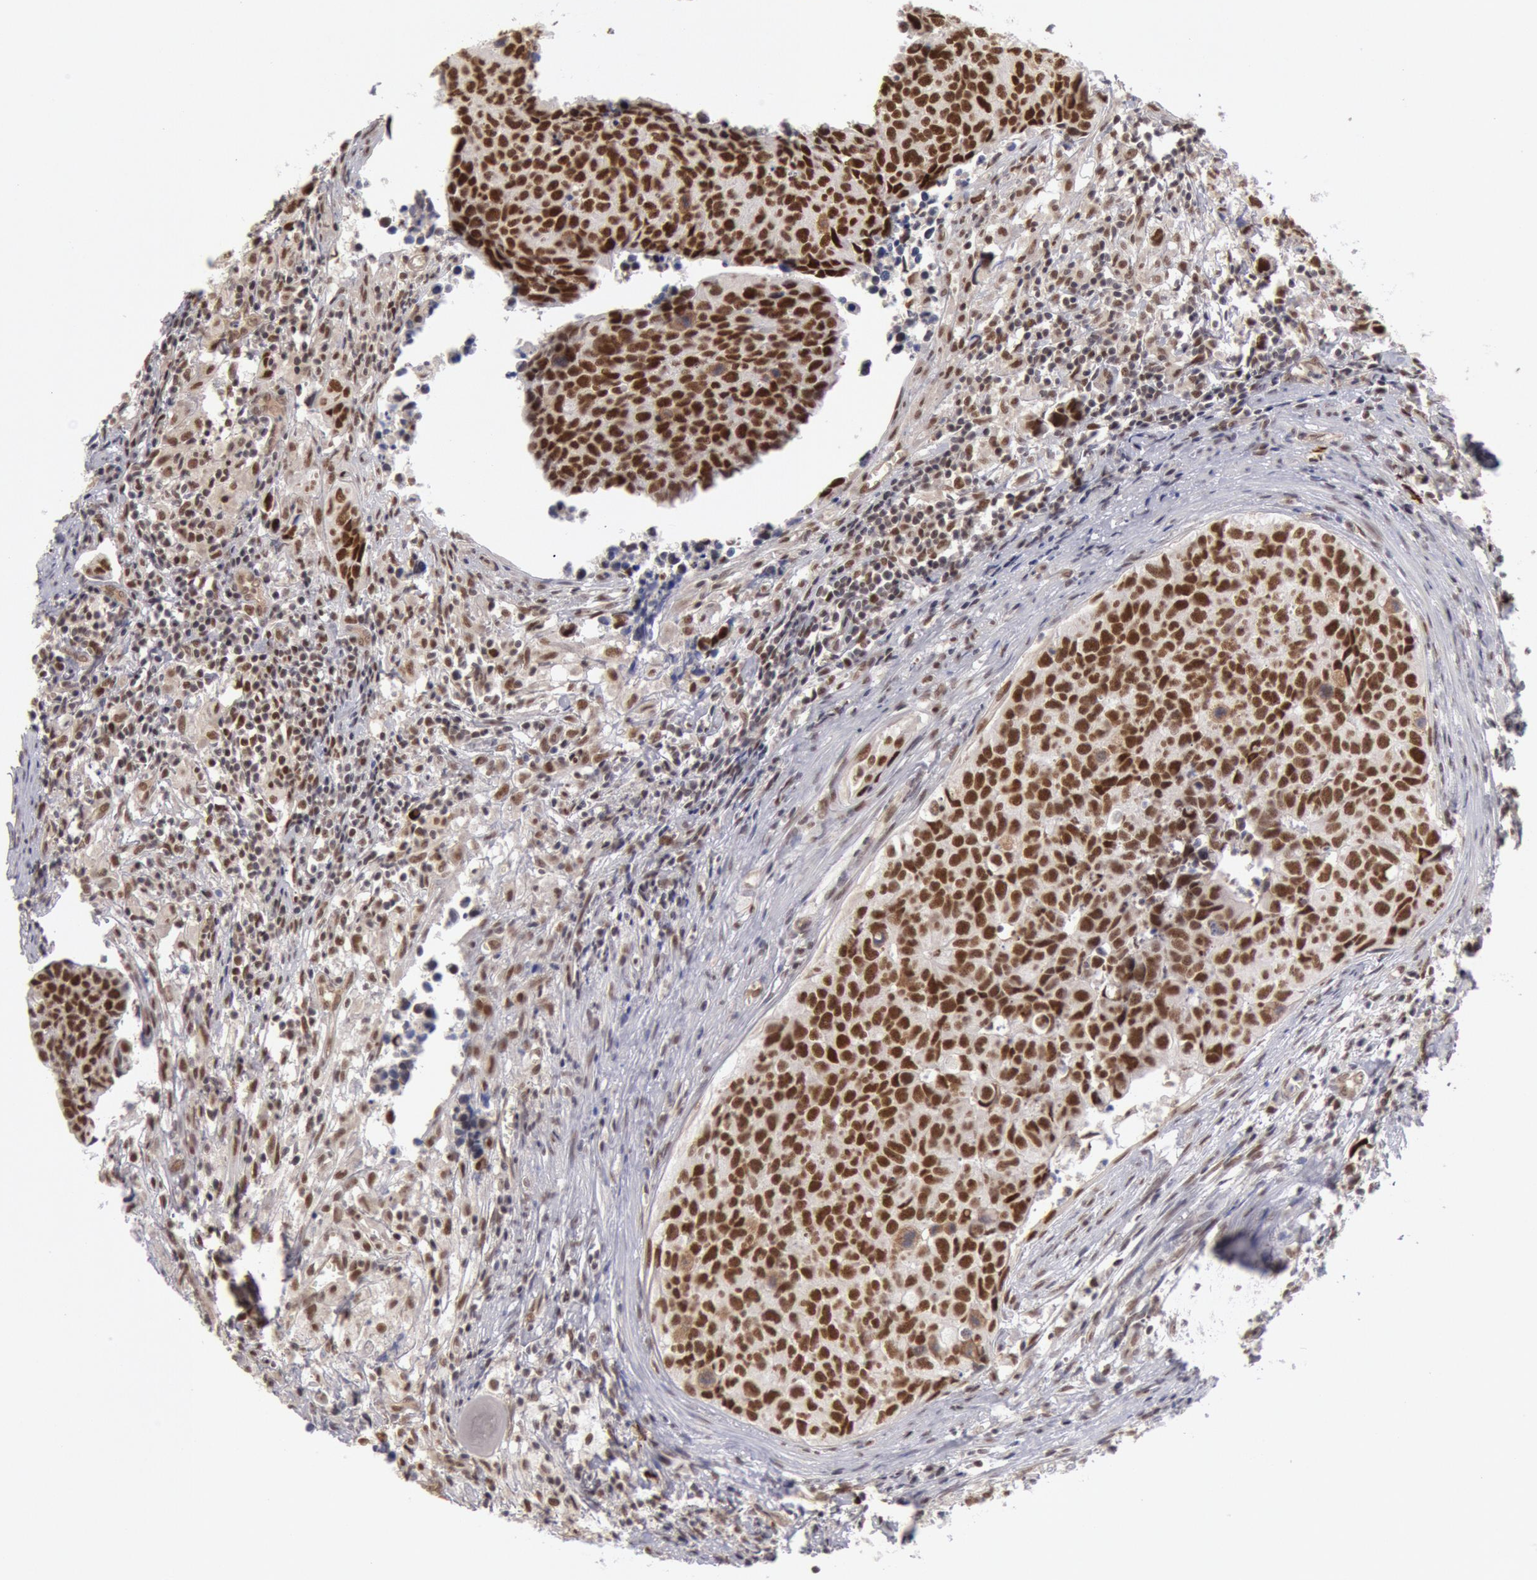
{"staining": {"intensity": "moderate", "quantity": ">75%", "location": "nuclear"}, "tissue": "urothelial cancer", "cell_type": "Tumor cells", "image_type": "cancer", "snomed": [{"axis": "morphology", "description": "Urothelial carcinoma, High grade"}, {"axis": "topography", "description": "Urinary bladder"}], "caption": "Moderate nuclear expression for a protein is seen in approximately >75% of tumor cells of high-grade urothelial carcinoma using immunohistochemistry (IHC).", "gene": "PPP4R3B", "patient": {"sex": "male", "age": 81}}